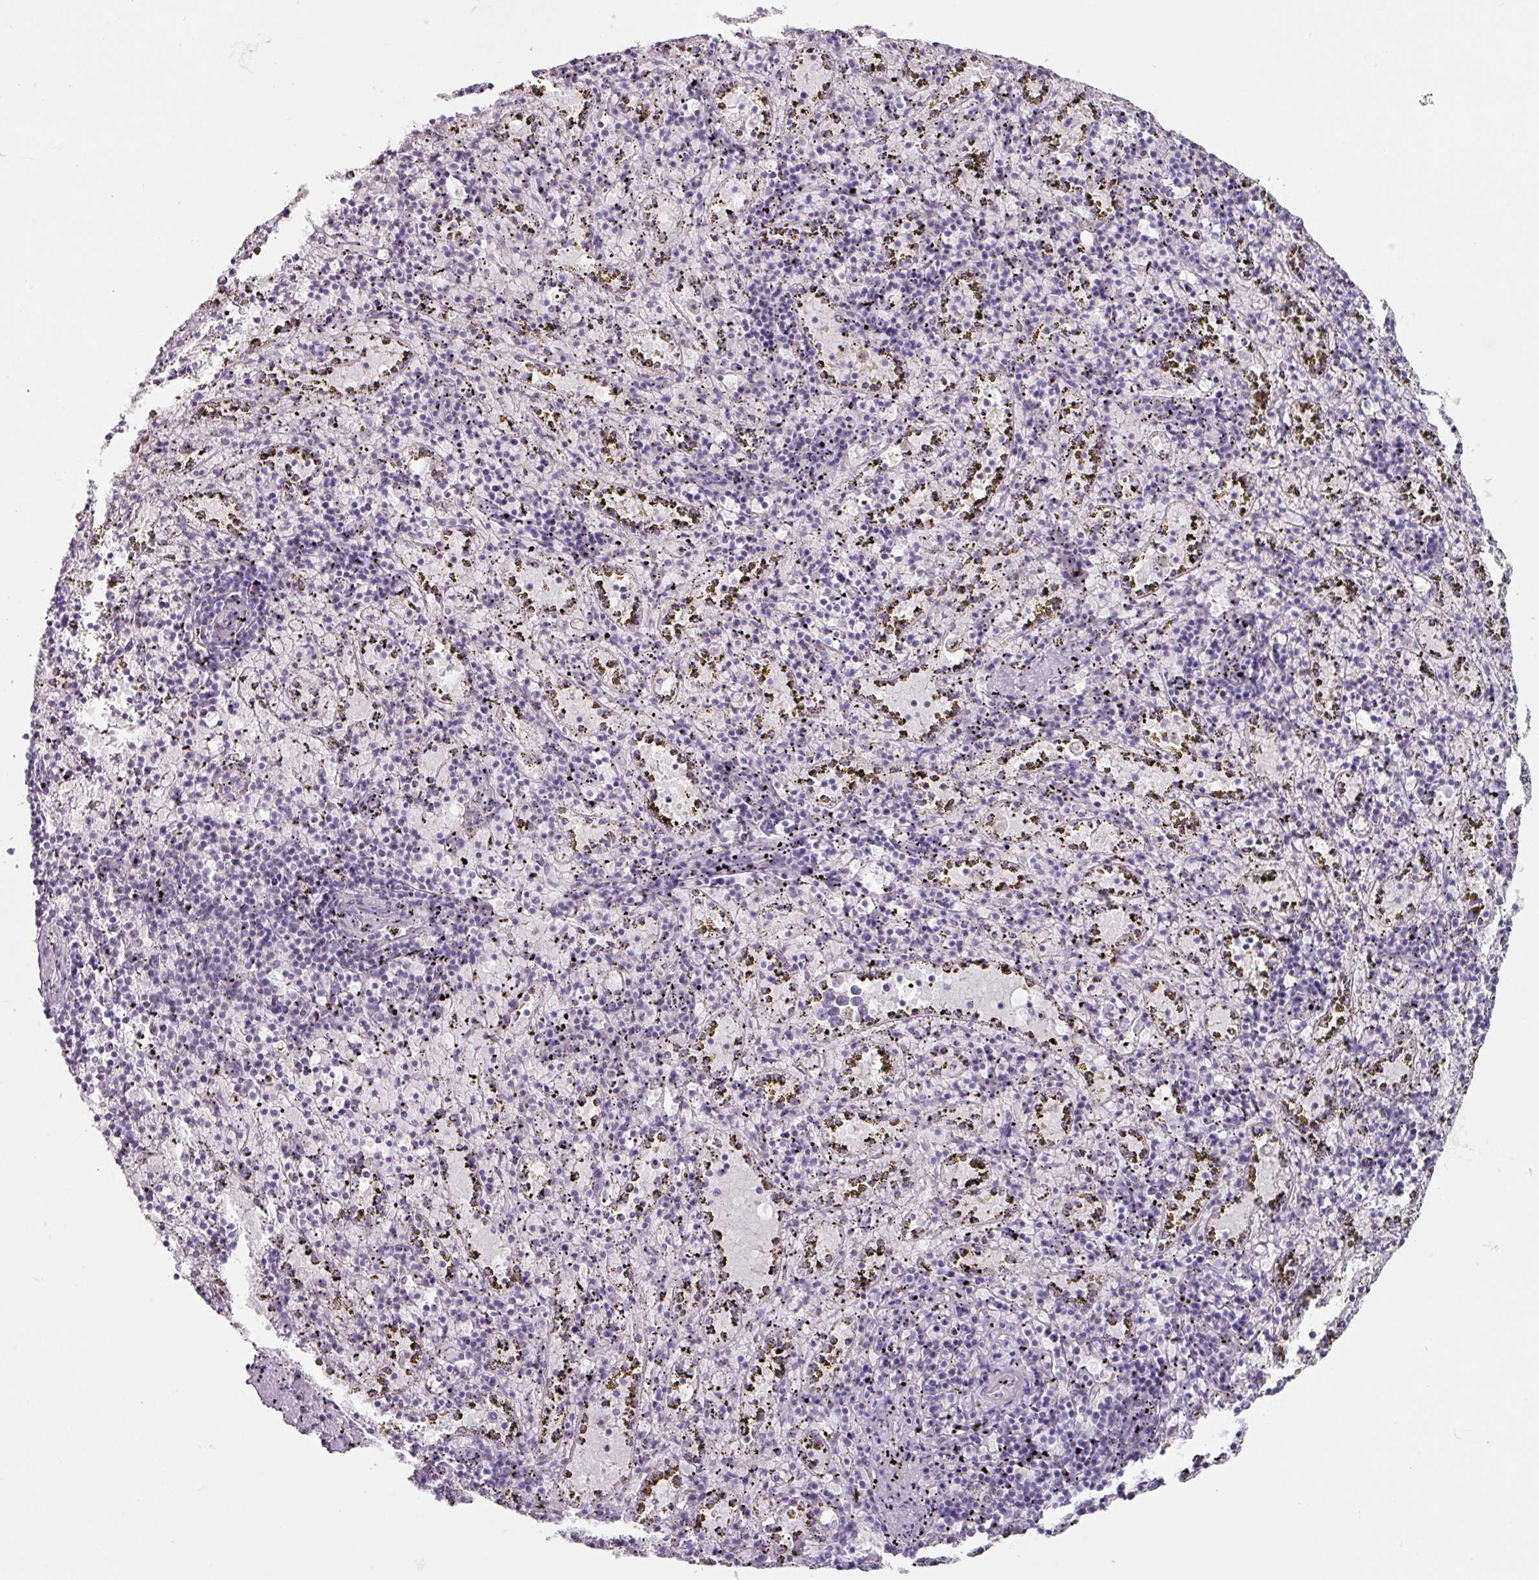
{"staining": {"intensity": "negative", "quantity": "none", "location": "none"}, "tissue": "spleen", "cell_type": "Cells in red pulp", "image_type": "normal", "snomed": [{"axis": "morphology", "description": "Normal tissue, NOS"}, {"axis": "topography", "description": "Spleen"}], "caption": "Spleen stained for a protein using IHC shows no positivity cells in red pulp.", "gene": "SPRR1A", "patient": {"sex": "male", "age": 11}}